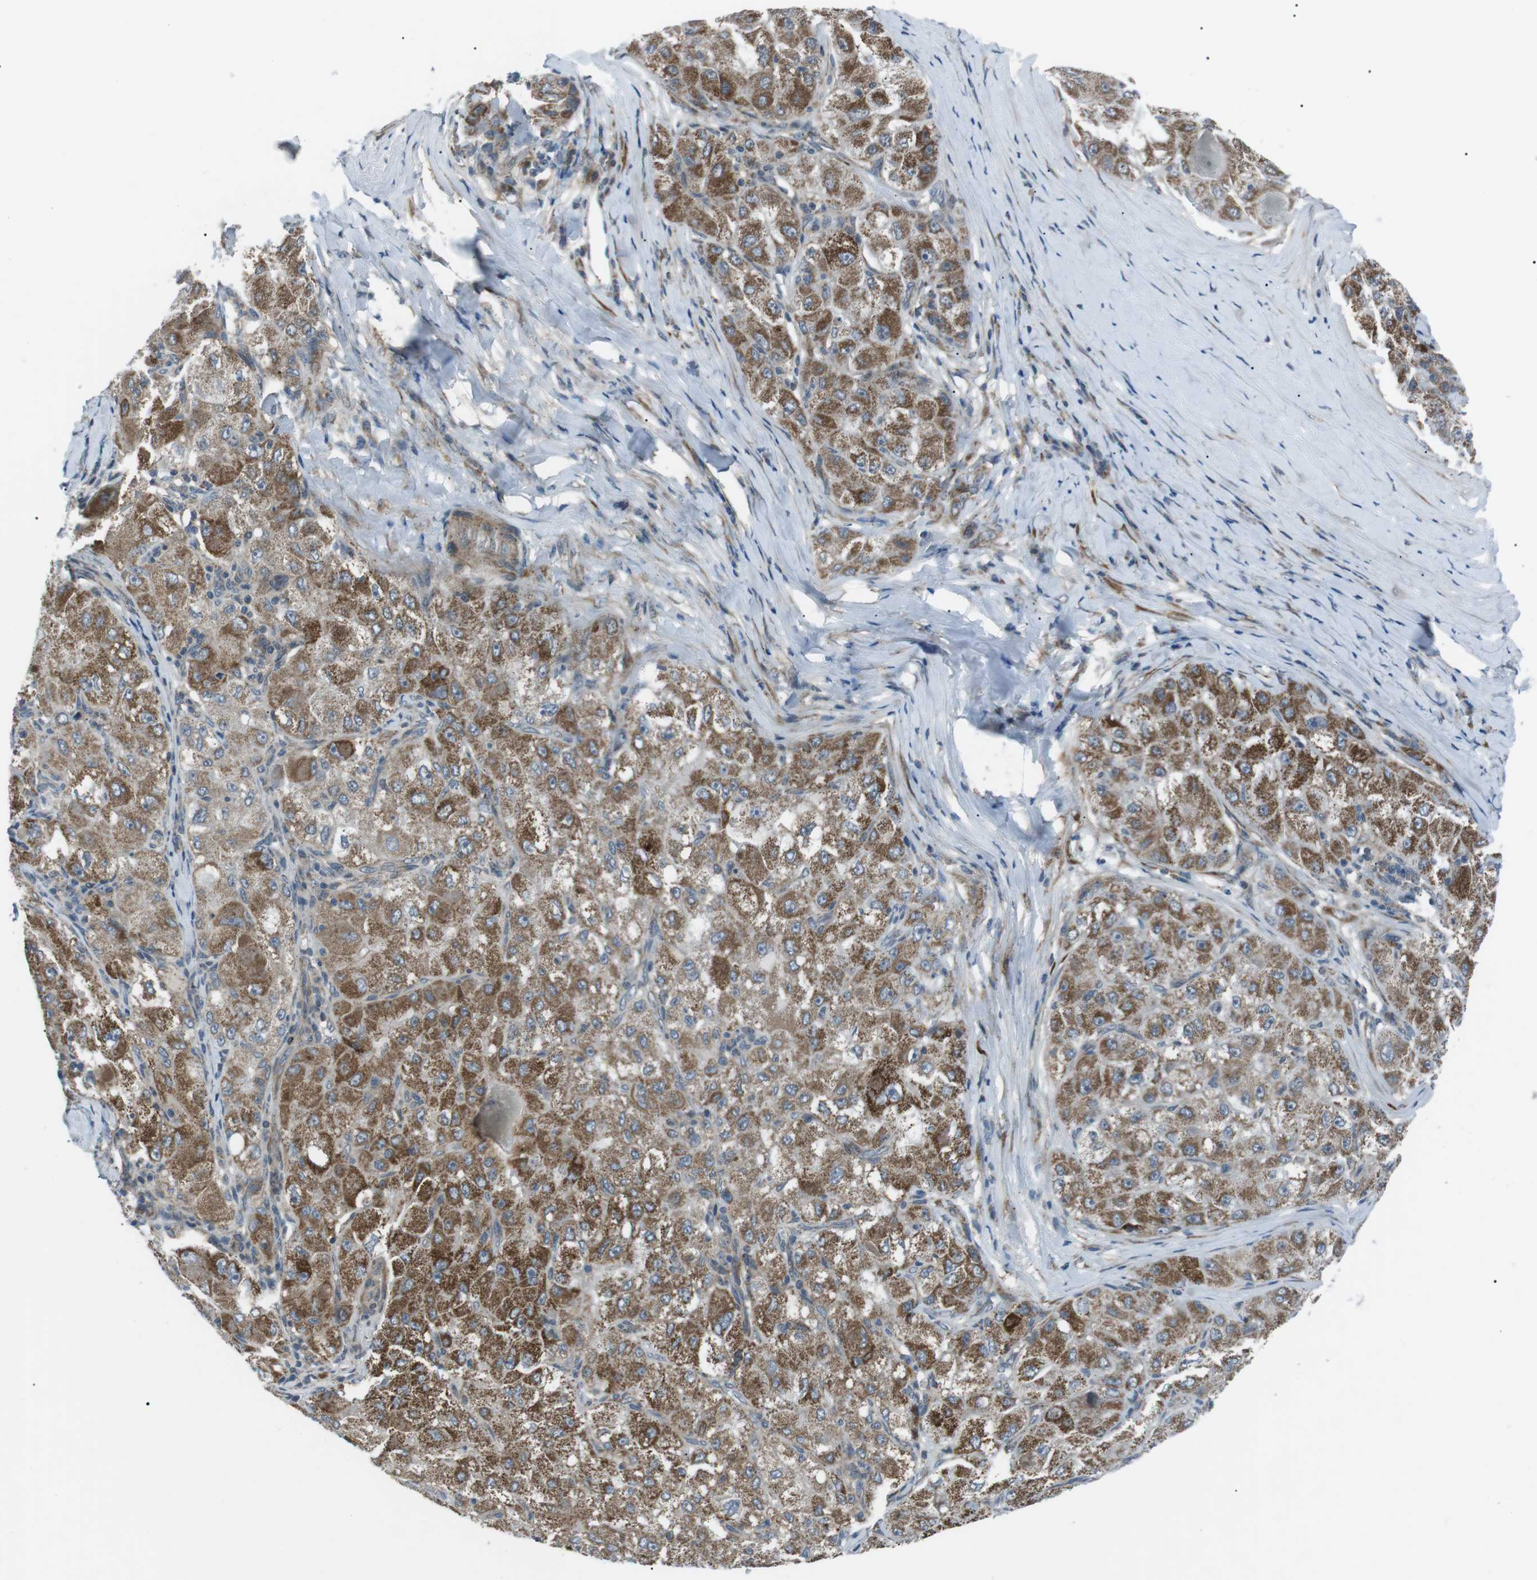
{"staining": {"intensity": "moderate", "quantity": ">75%", "location": "cytoplasmic/membranous"}, "tissue": "liver cancer", "cell_type": "Tumor cells", "image_type": "cancer", "snomed": [{"axis": "morphology", "description": "Carcinoma, Hepatocellular, NOS"}, {"axis": "topography", "description": "Liver"}], "caption": "Liver cancer was stained to show a protein in brown. There is medium levels of moderate cytoplasmic/membranous staining in about >75% of tumor cells. (DAB (3,3'-diaminobenzidine) IHC with brightfield microscopy, high magnification).", "gene": "ARID5B", "patient": {"sex": "male", "age": 80}}